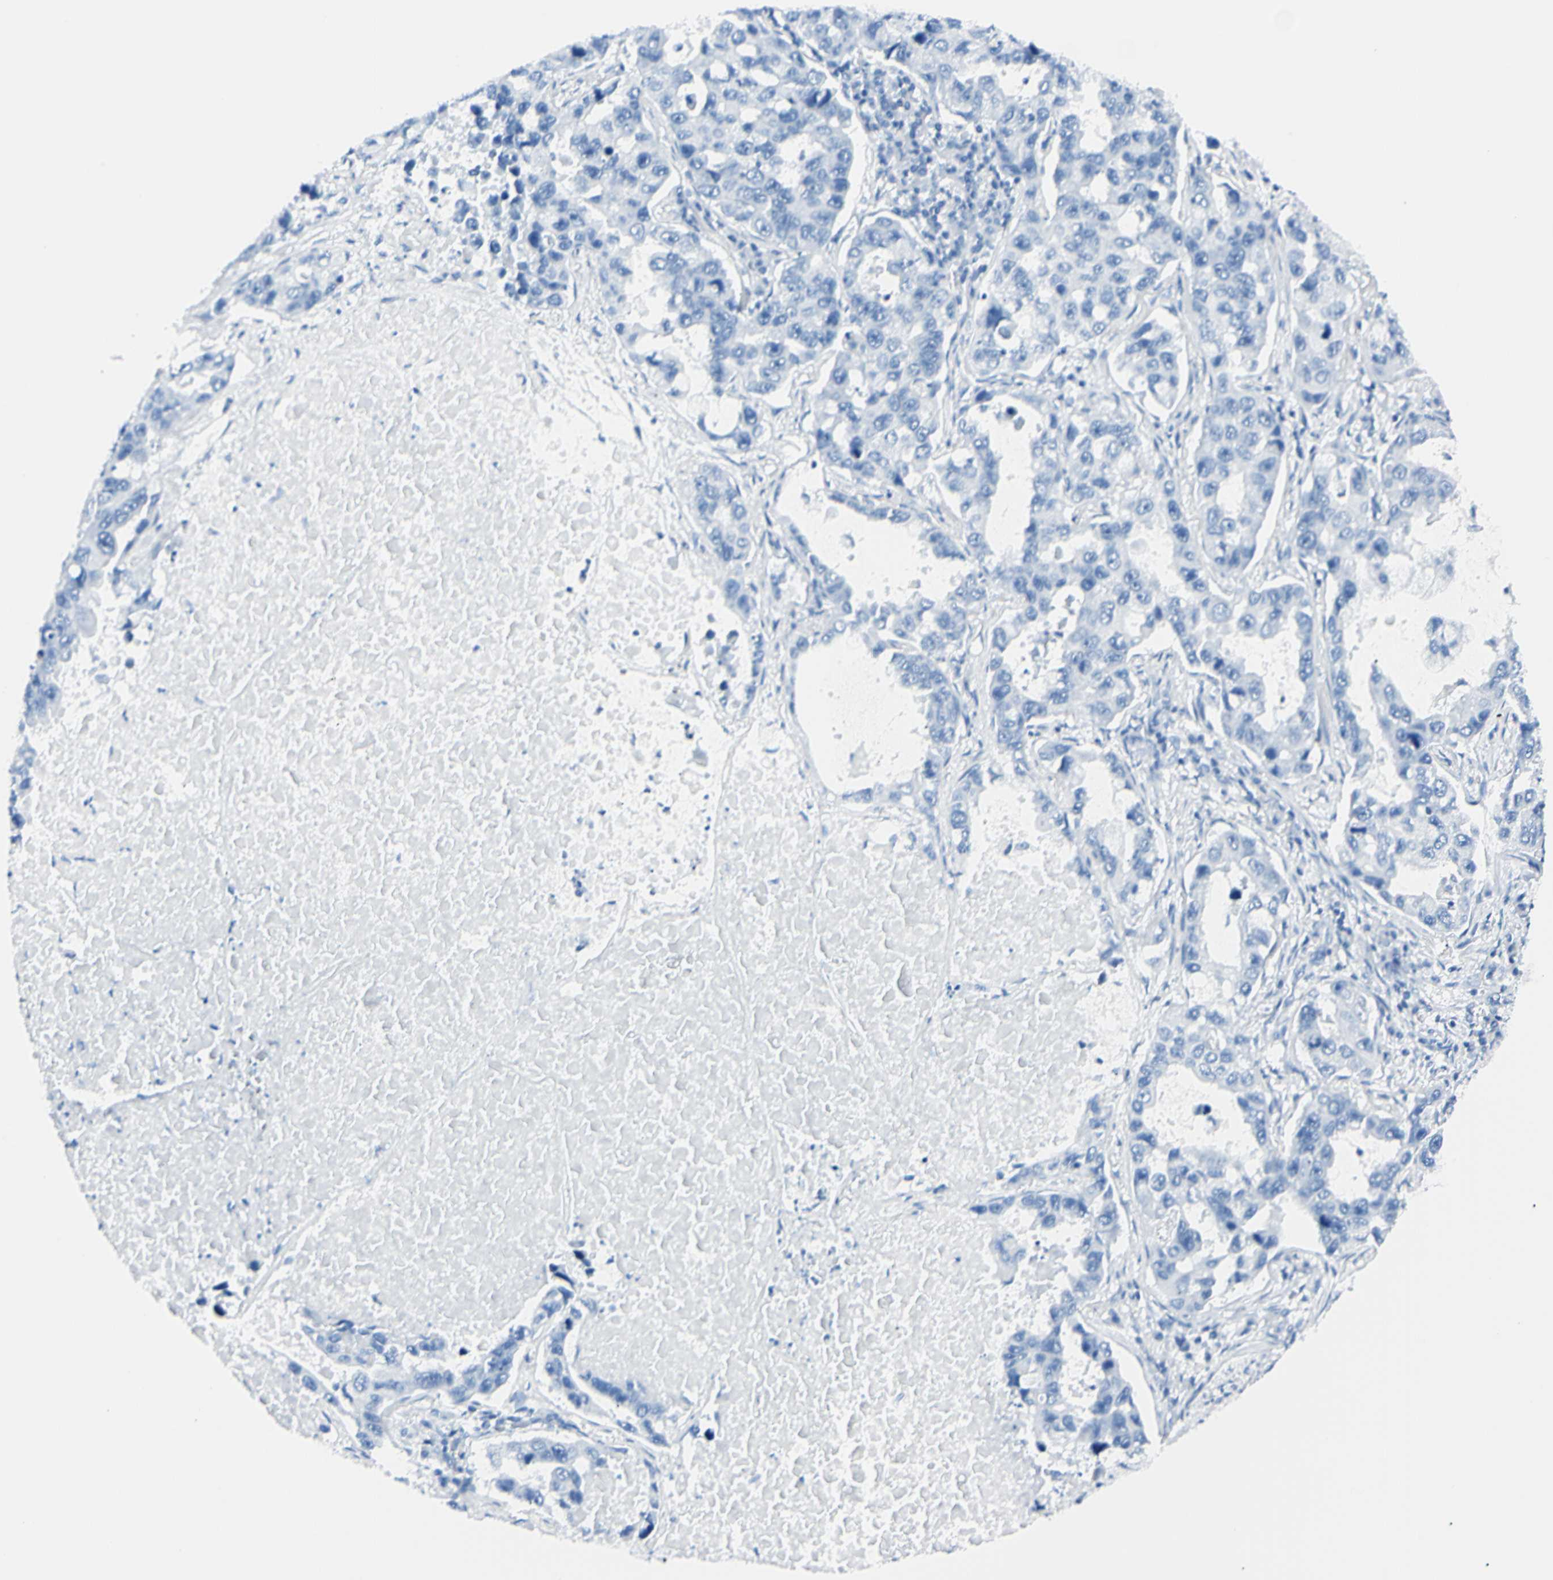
{"staining": {"intensity": "negative", "quantity": "none", "location": "none"}, "tissue": "lung cancer", "cell_type": "Tumor cells", "image_type": "cancer", "snomed": [{"axis": "morphology", "description": "Adenocarcinoma, NOS"}, {"axis": "topography", "description": "Lung"}], "caption": "This is an immunohistochemistry (IHC) micrograph of lung cancer. There is no positivity in tumor cells.", "gene": "FOLH1", "patient": {"sex": "male", "age": 64}}